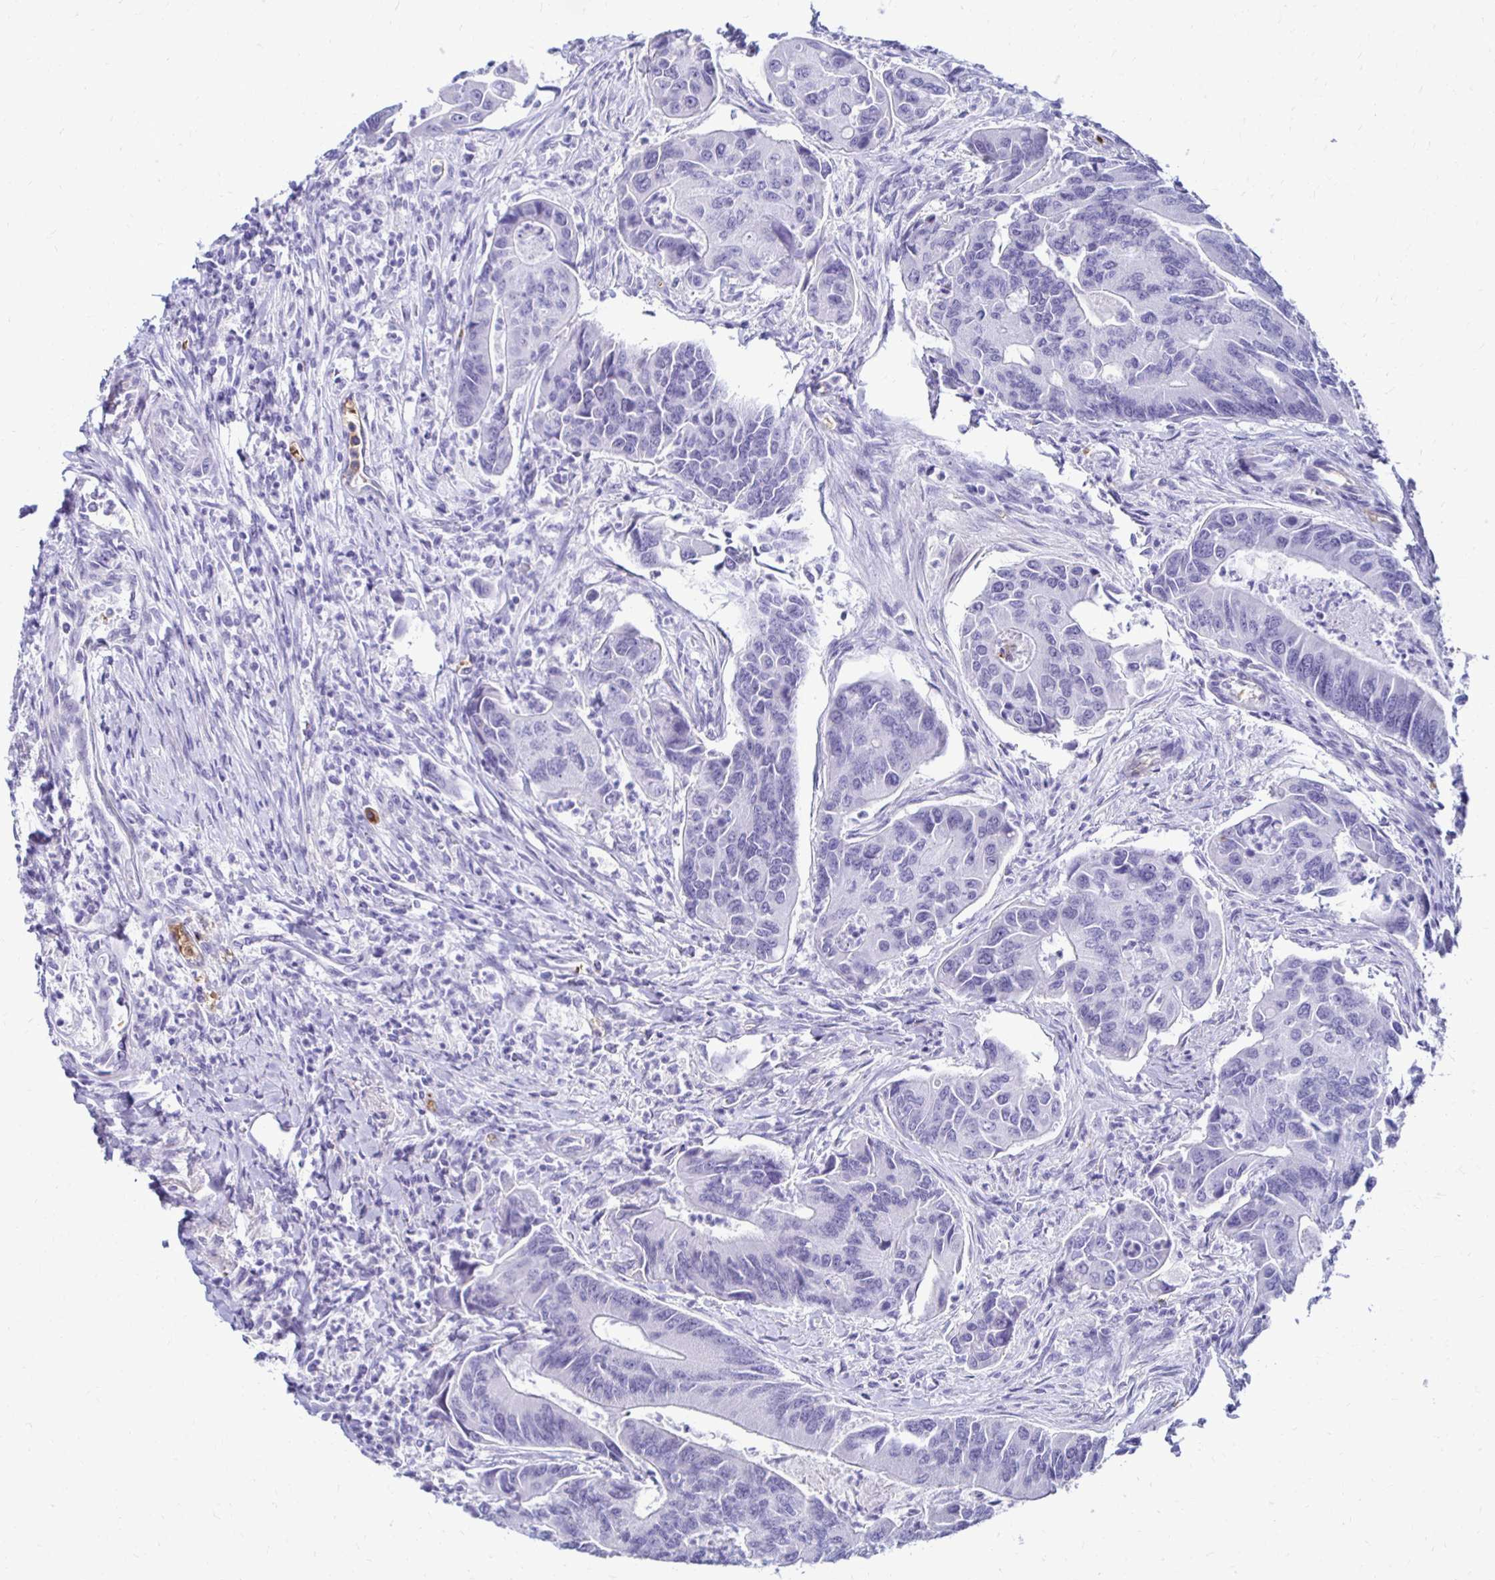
{"staining": {"intensity": "negative", "quantity": "none", "location": "none"}, "tissue": "colorectal cancer", "cell_type": "Tumor cells", "image_type": "cancer", "snomed": [{"axis": "morphology", "description": "Adenocarcinoma, NOS"}, {"axis": "topography", "description": "Colon"}], "caption": "This micrograph is of colorectal adenocarcinoma stained with immunohistochemistry (IHC) to label a protein in brown with the nuclei are counter-stained blue. There is no expression in tumor cells.", "gene": "RHBDL3", "patient": {"sex": "female", "age": 67}}